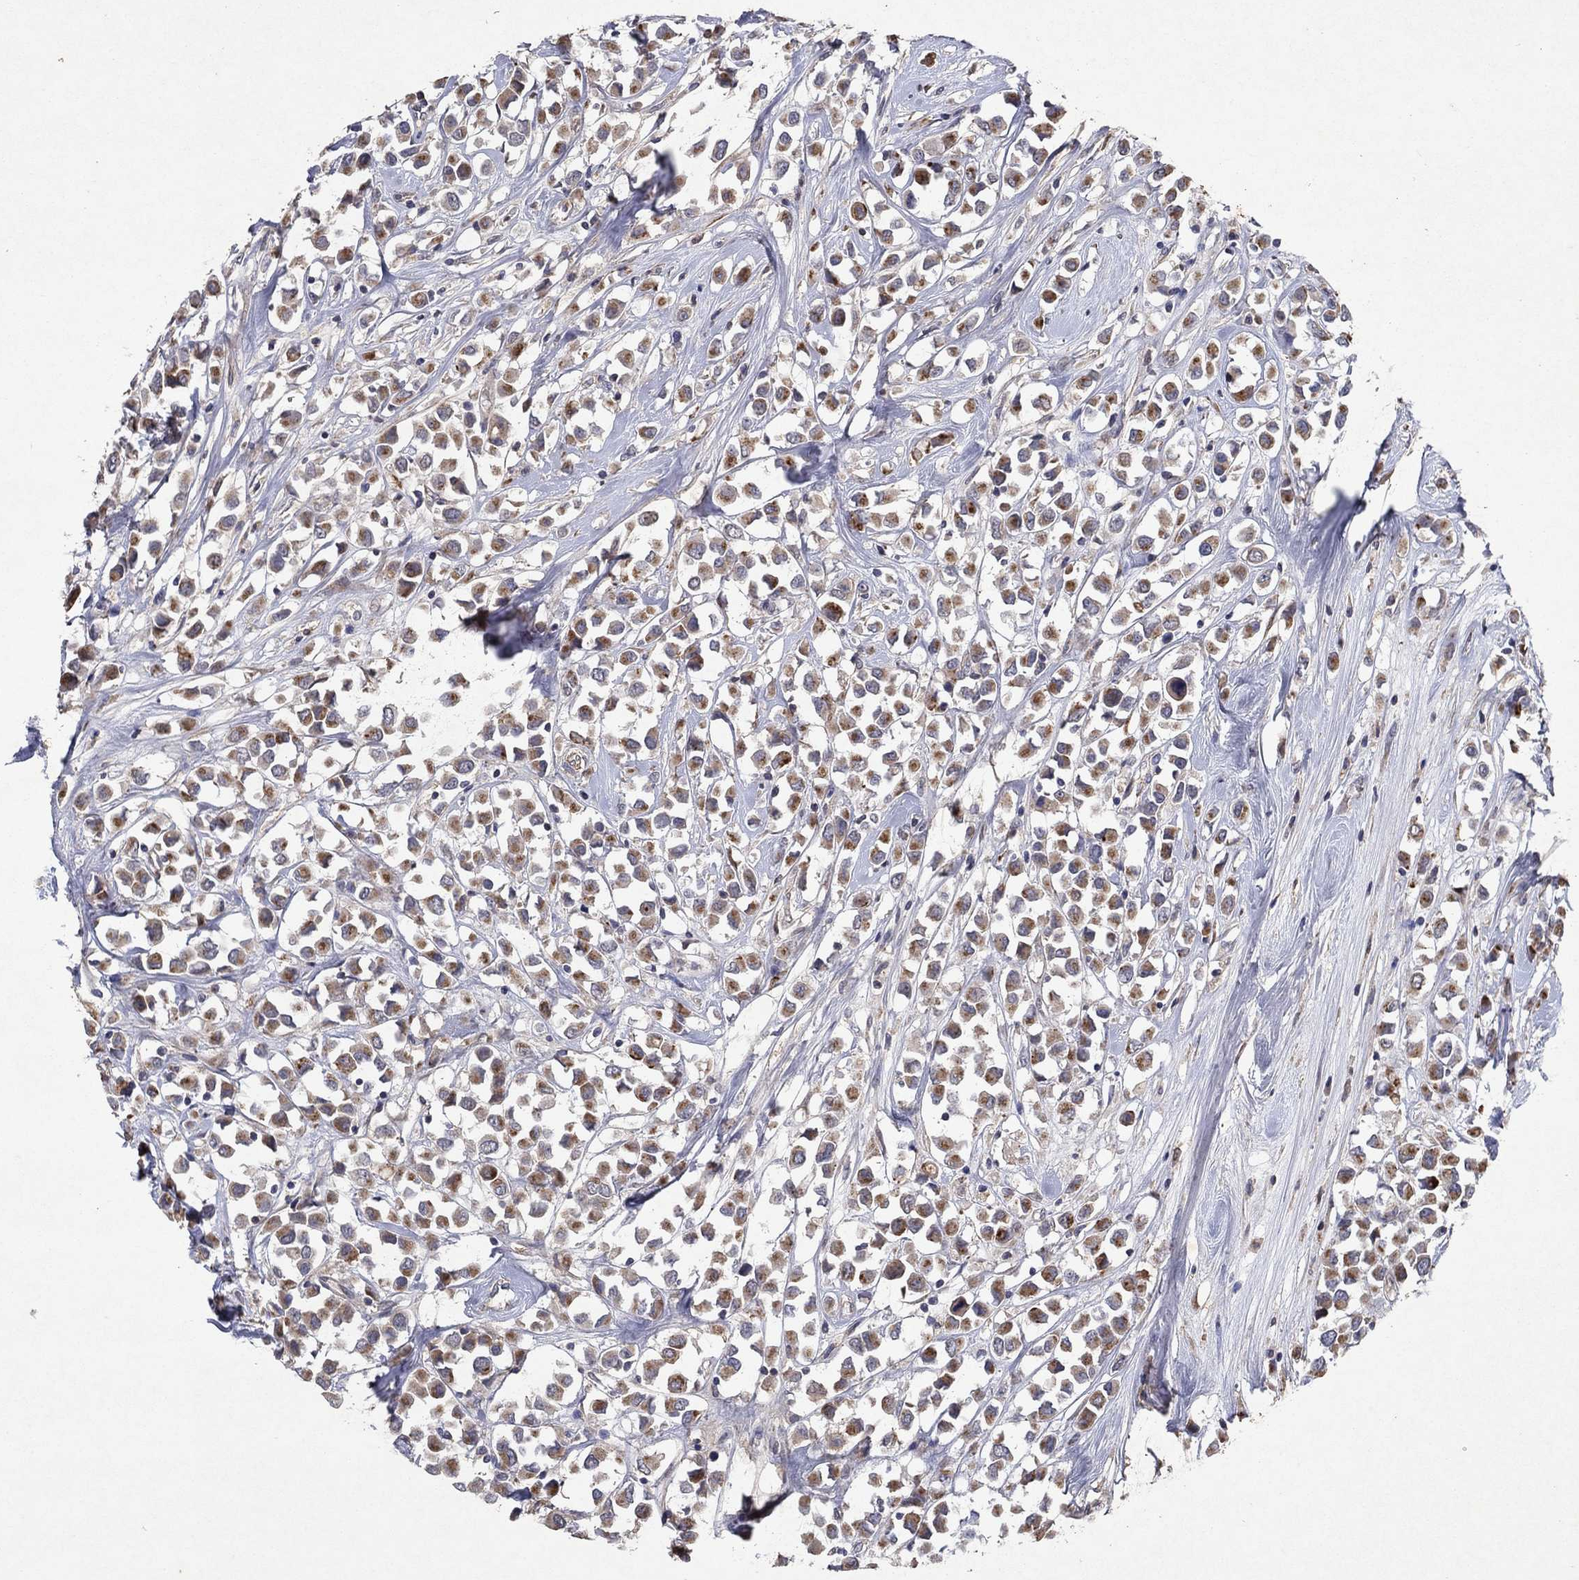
{"staining": {"intensity": "moderate", "quantity": ">75%", "location": "cytoplasmic/membranous"}, "tissue": "breast cancer", "cell_type": "Tumor cells", "image_type": "cancer", "snomed": [{"axis": "morphology", "description": "Duct carcinoma"}, {"axis": "topography", "description": "Breast"}], "caption": "Immunohistochemistry (IHC) image of human infiltrating ductal carcinoma (breast) stained for a protein (brown), which shows medium levels of moderate cytoplasmic/membranous positivity in approximately >75% of tumor cells.", "gene": "FRG1", "patient": {"sex": "female", "age": 61}}